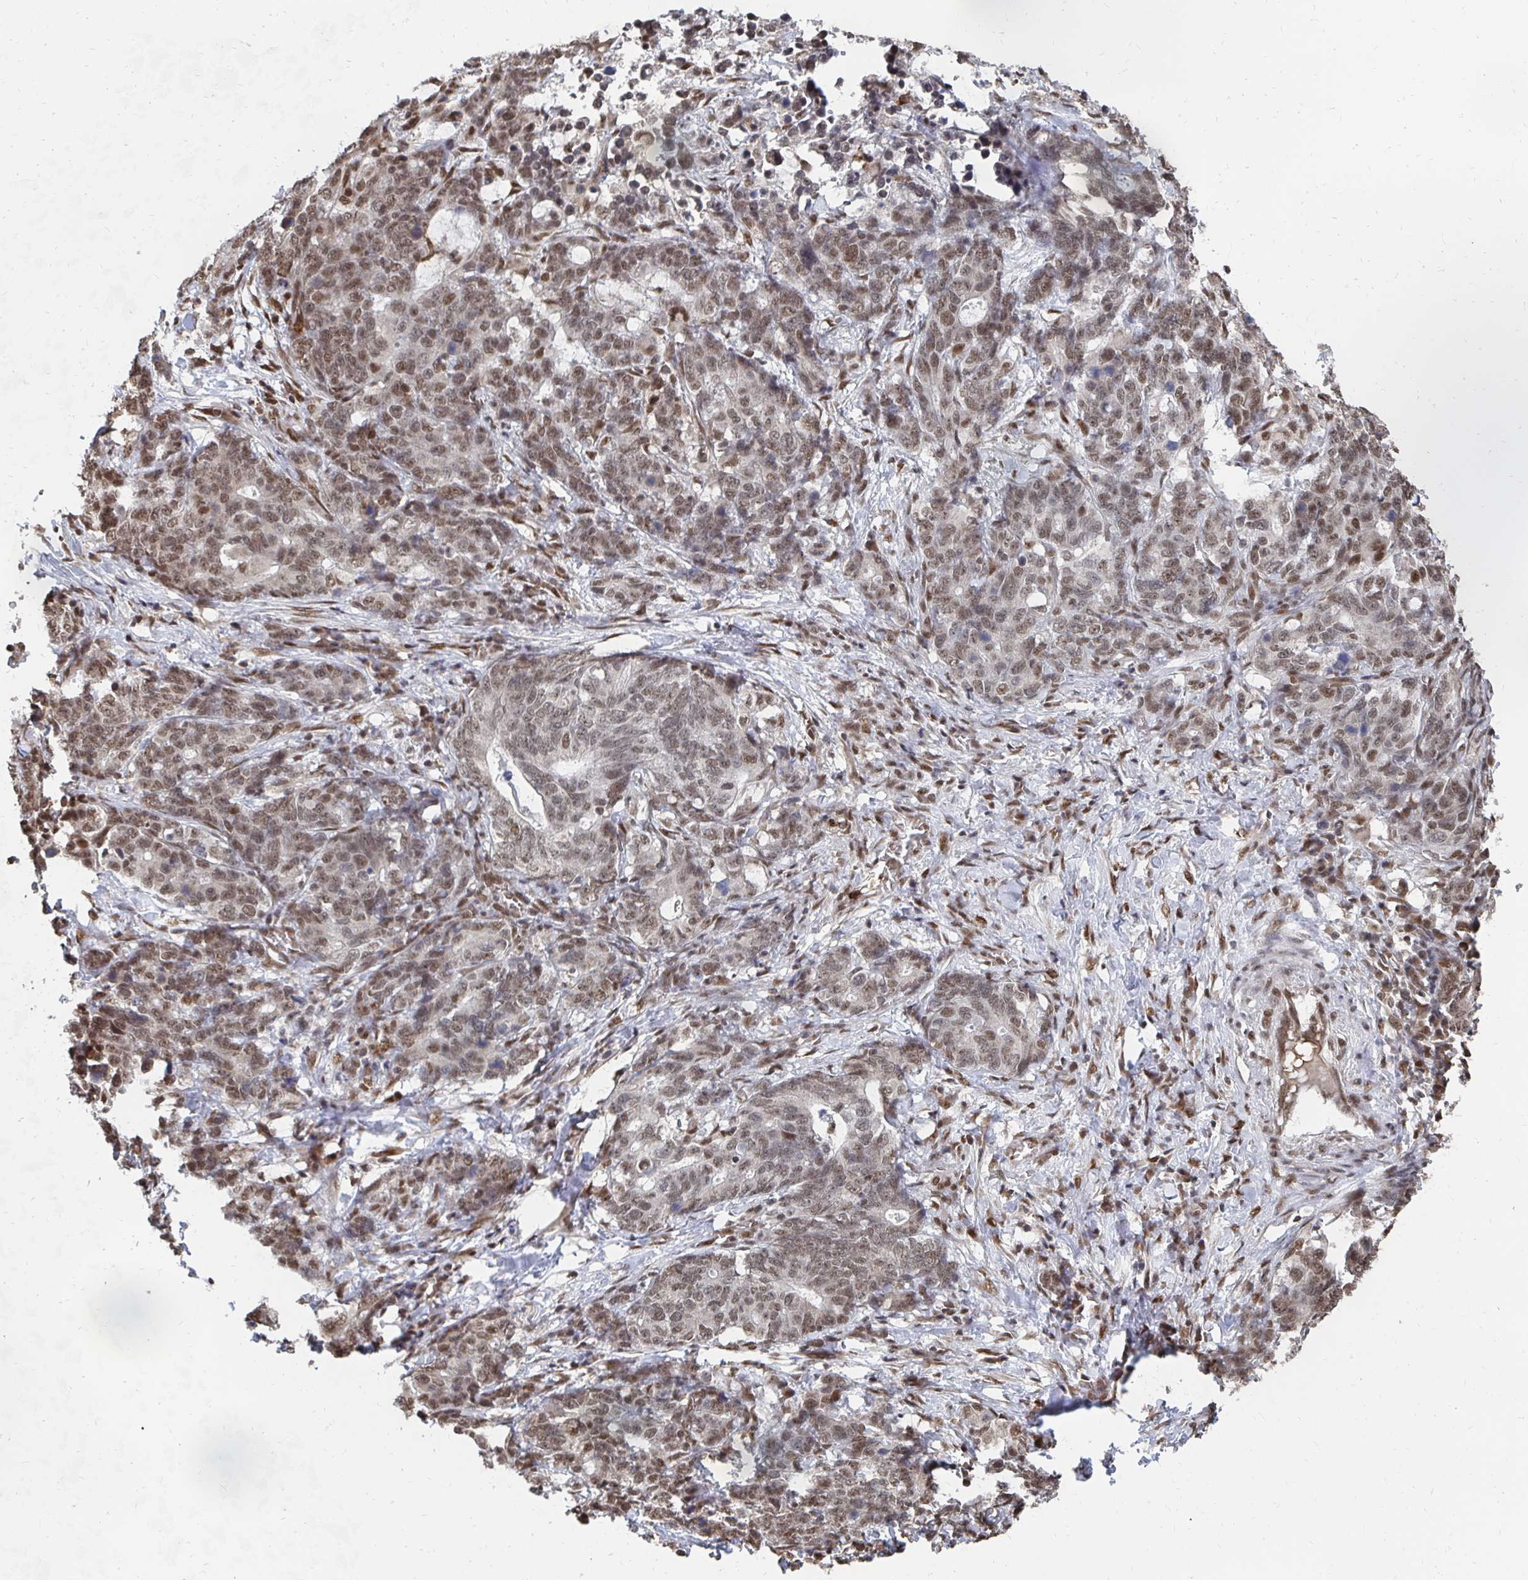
{"staining": {"intensity": "moderate", "quantity": ">75%", "location": "nuclear"}, "tissue": "stomach cancer", "cell_type": "Tumor cells", "image_type": "cancer", "snomed": [{"axis": "morphology", "description": "Normal tissue, NOS"}, {"axis": "morphology", "description": "Adenocarcinoma, NOS"}, {"axis": "topography", "description": "Stomach"}], "caption": "An immunohistochemistry micrograph of neoplastic tissue is shown. Protein staining in brown highlights moderate nuclear positivity in stomach adenocarcinoma within tumor cells. The staining was performed using DAB to visualize the protein expression in brown, while the nuclei were stained in blue with hematoxylin (Magnification: 20x).", "gene": "GTF3C6", "patient": {"sex": "female", "age": 64}}